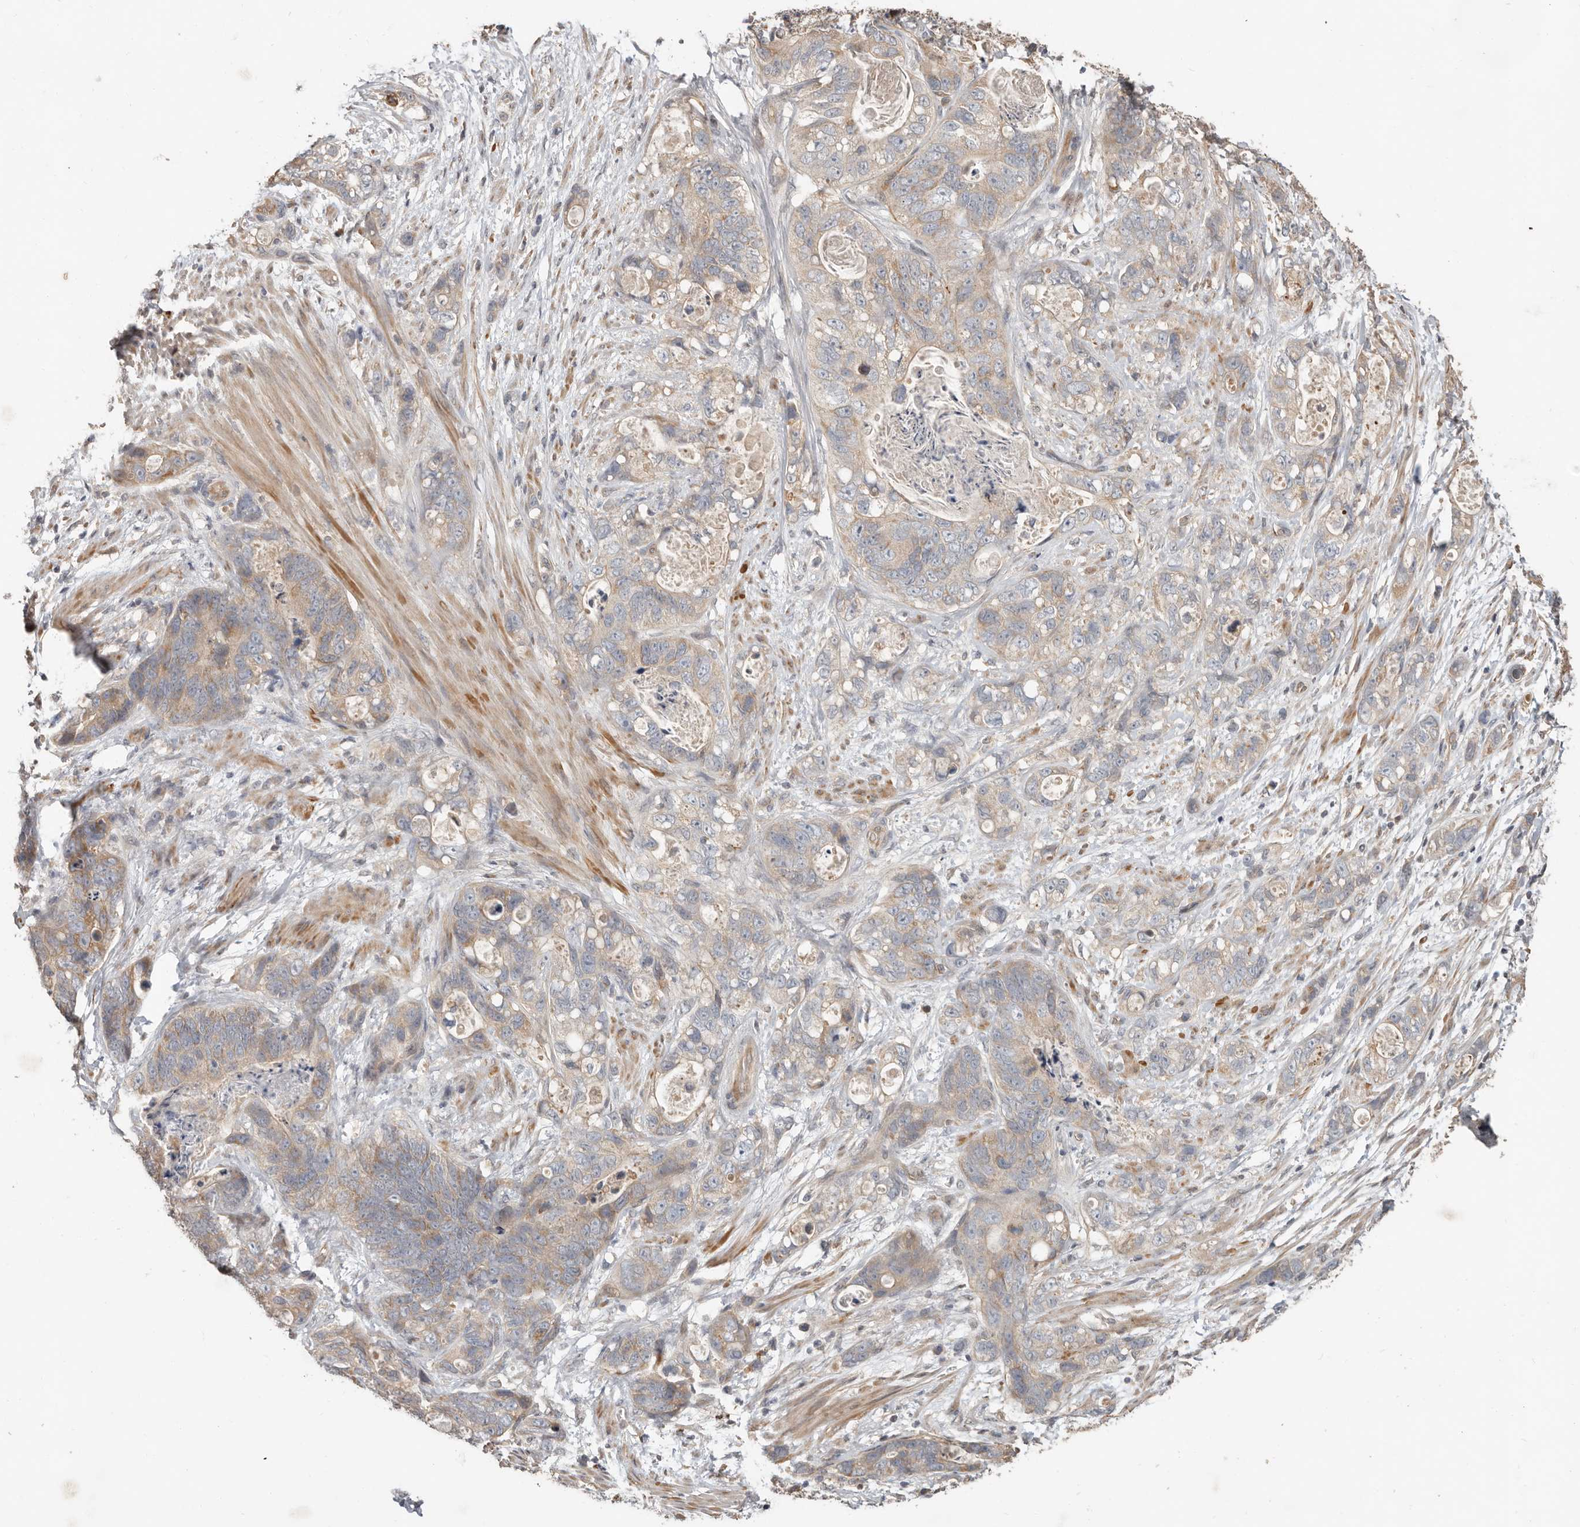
{"staining": {"intensity": "weak", "quantity": ">75%", "location": "cytoplasmic/membranous"}, "tissue": "stomach cancer", "cell_type": "Tumor cells", "image_type": "cancer", "snomed": [{"axis": "morphology", "description": "Normal tissue, NOS"}, {"axis": "morphology", "description": "Adenocarcinoma, NOS"}, {"axis": "topography", "description": "Stomach"}], "caption": "Immunohistochemistry (DAB (3,3'-diaminobenzidine)) staining of stomach cancer displays weak cytoplasmic/membranous protein expression in approximately >75% of tumor cells.", "gene": "MTFR2", "patient": {"sex": "female", "age": 89}}